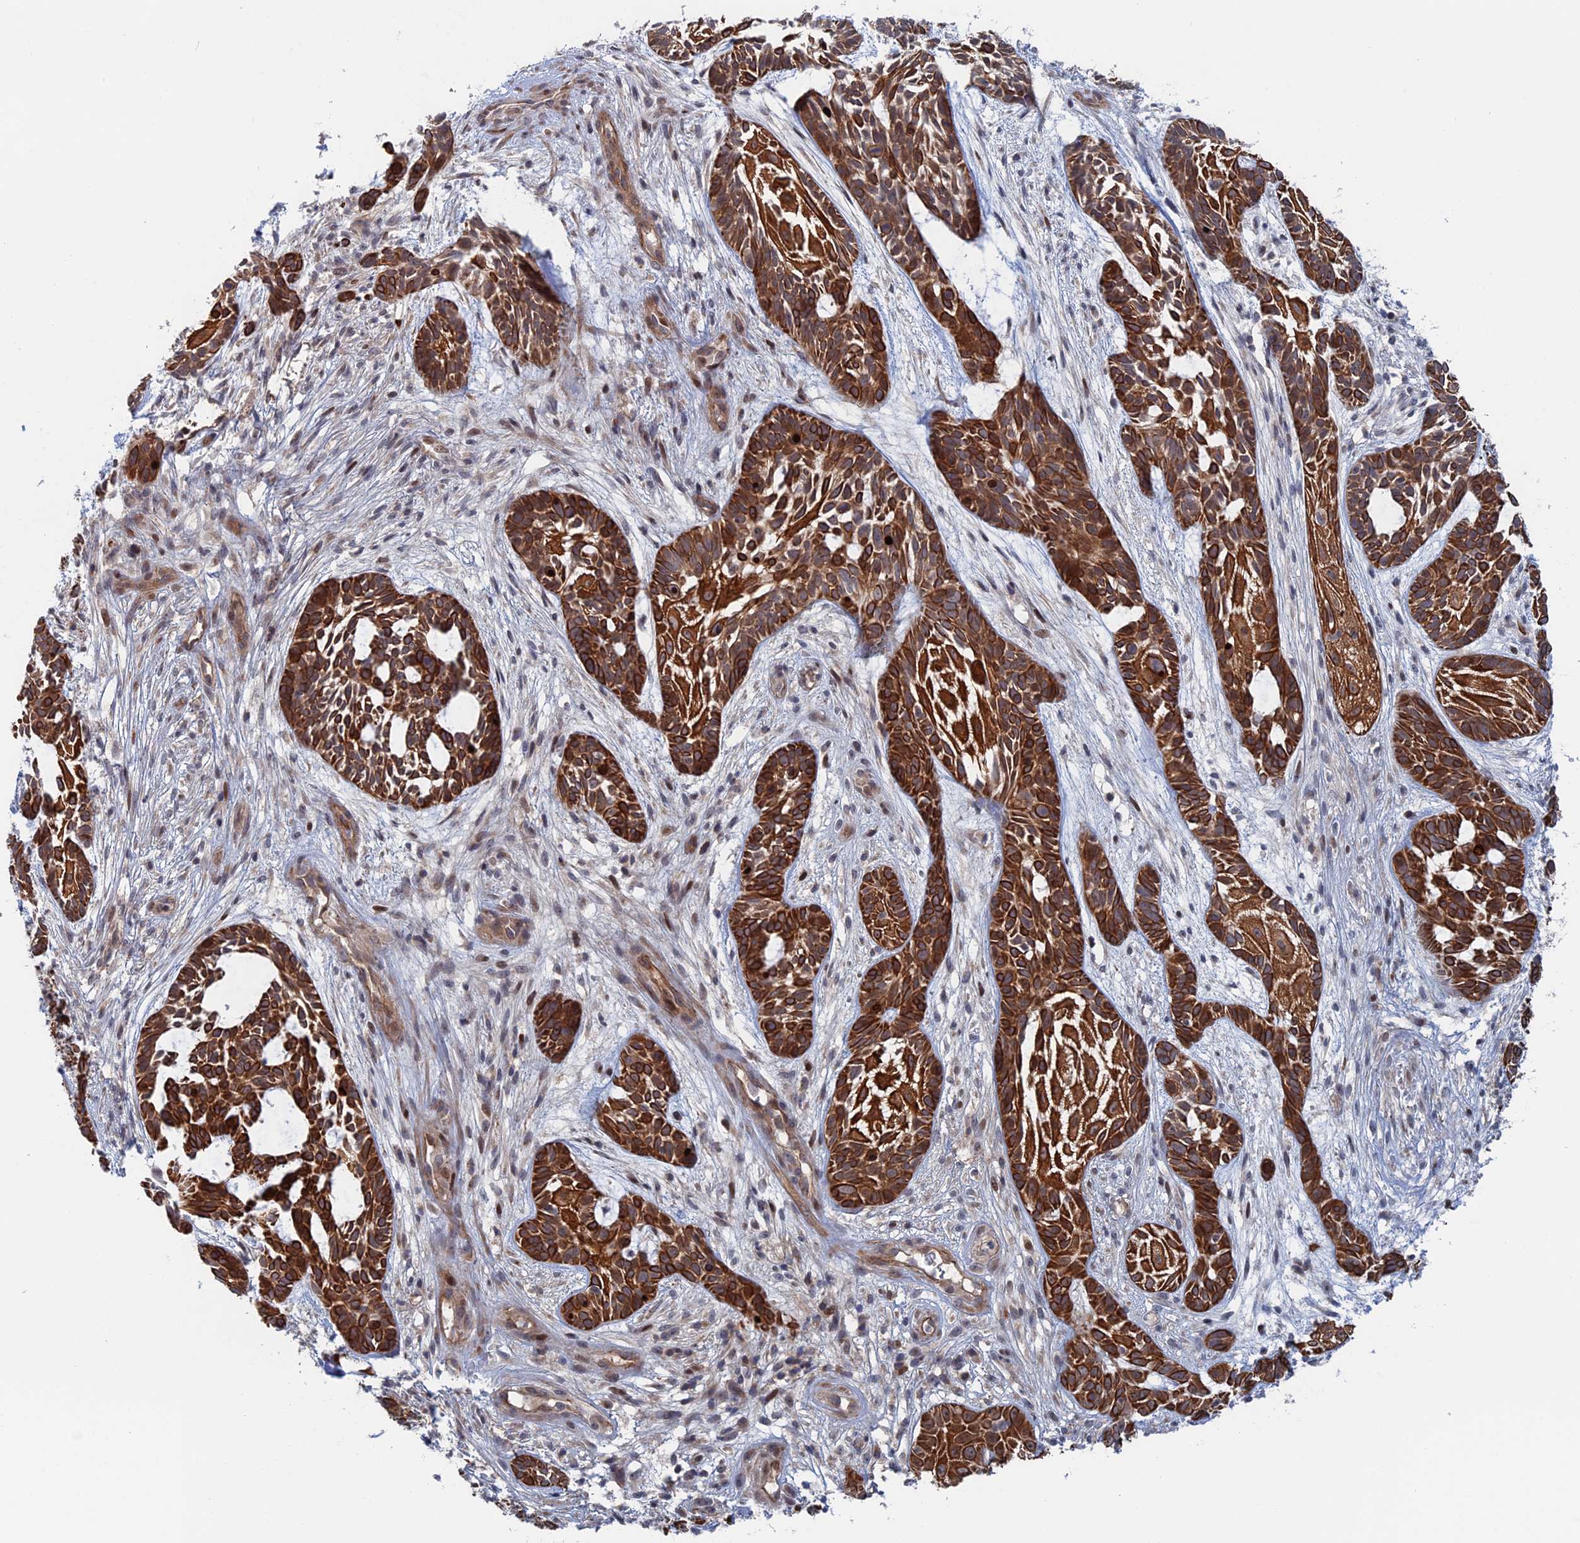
{"staining": {"intensity": "strong", "quantity": ">75%", "location": "cytoplasmic/membranous"}, "tissue": "skin cancer", "cell_type": "Tumor cells", "image_type": "cancer", "snomed": [{"axis": "morphology", "description": "Basal cell carcinoma"}, {"axis": "topography", "description": "Skin"}], "caption": "Protein positivity by immunohistochemistry (IHC) demonstrates strong cytoplasmic/membranous expression in approximately >75% of tumor cells in skin basal cell carcinoma. (brown staining indicates protein expression, while blue staining denotes nuclei).", "gene": "IL7", "patient": {"sex": "male", "age": 89}}